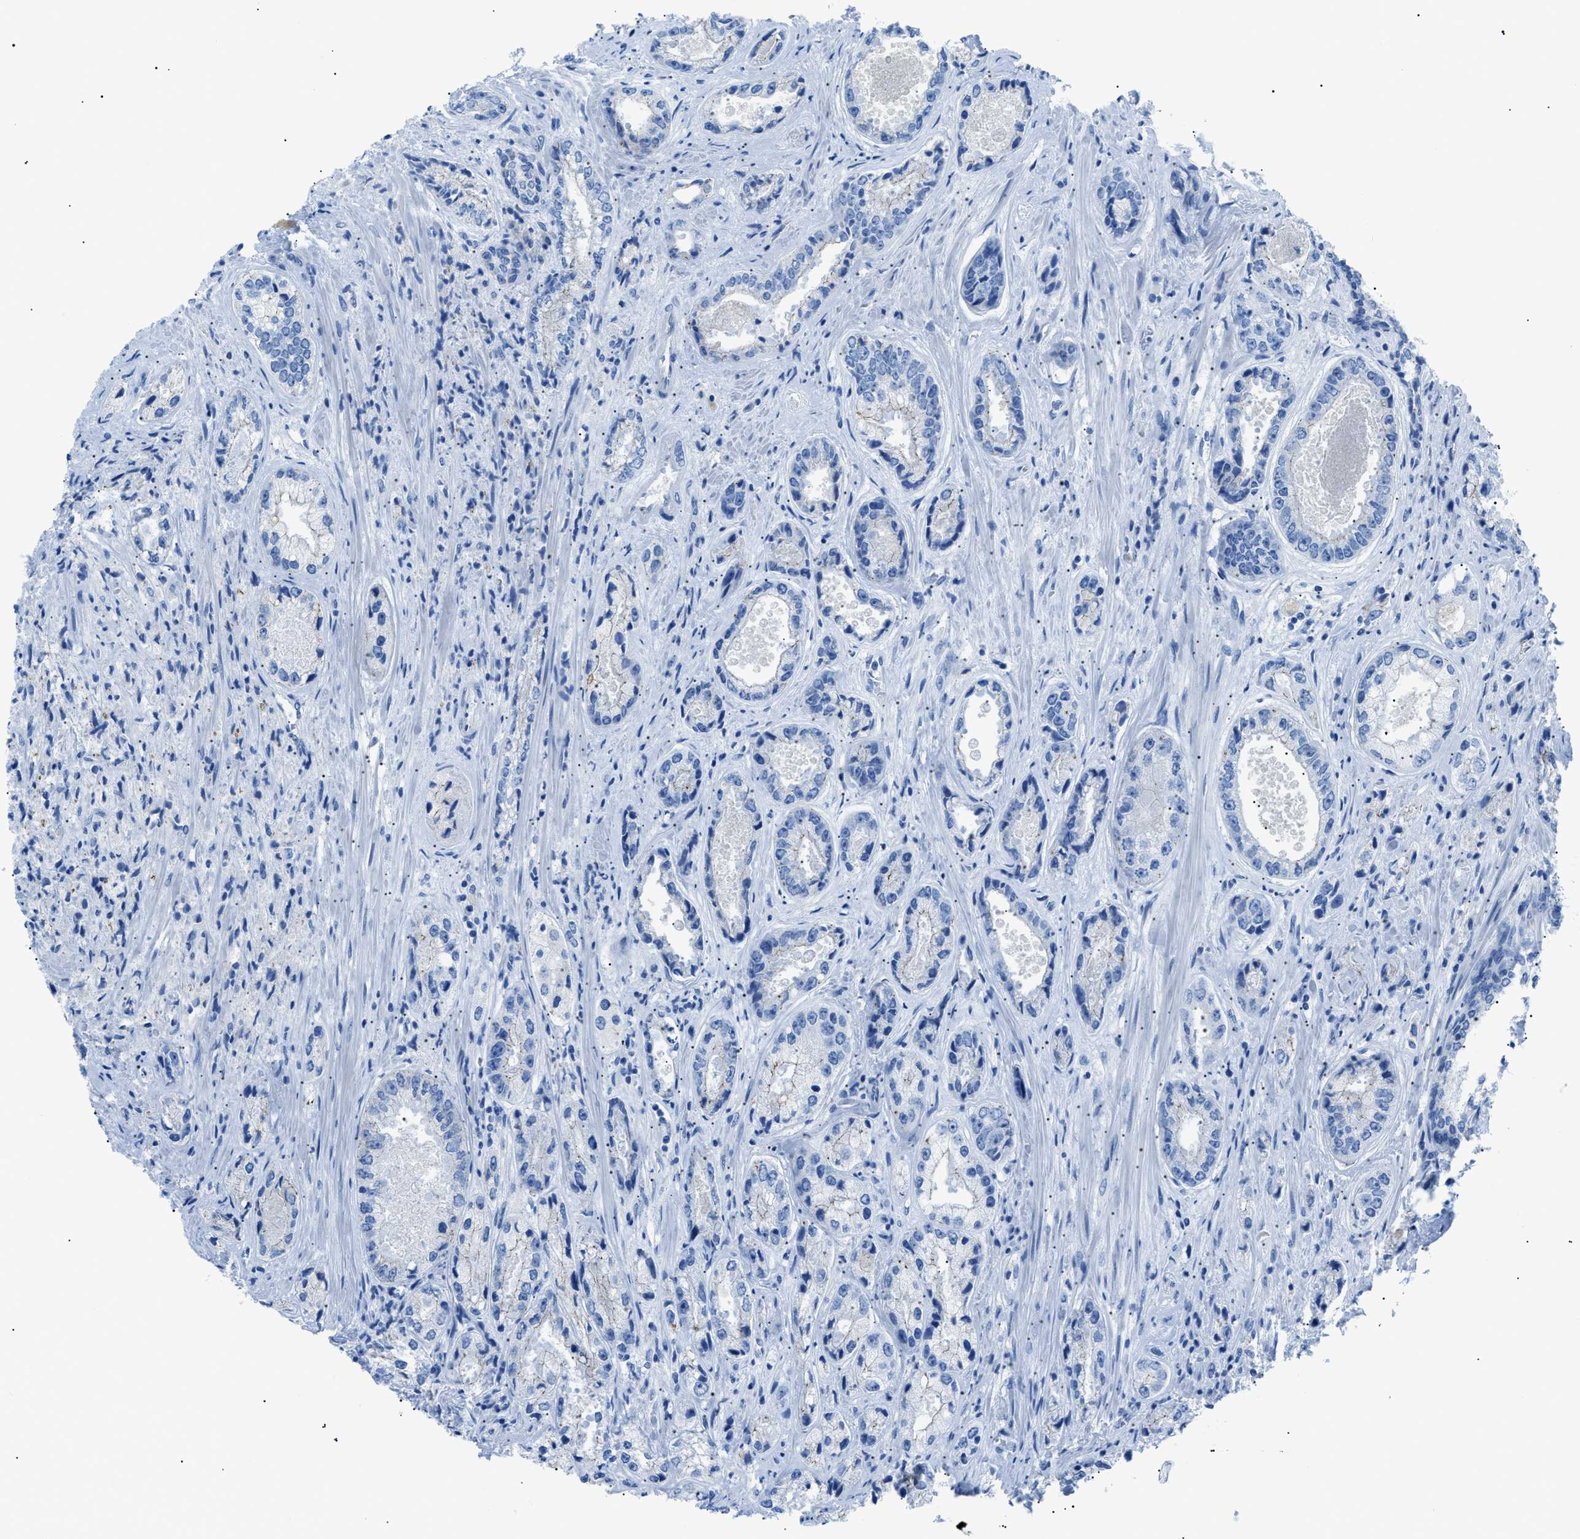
{"staining": {"intensity": "negative", "quantity": "none", "location": "none"}, "tissue": "prostate cancer", "cell_type": "Tumor cells", "image_type": "cancer", "snomed": [{"axis": "morphology", "description": "Adenocarcinoma, High grade"}, {"axis": "topography", "description": "Prostate"}], "caption": "DAB (3,3'-diaminobenzidine) immunohistochemical staining of human prostate cancer exhibits no significant staining in tumor cells.", "gene": "ZDHHC24", "patient": {"sex": "male", "age": 61}}